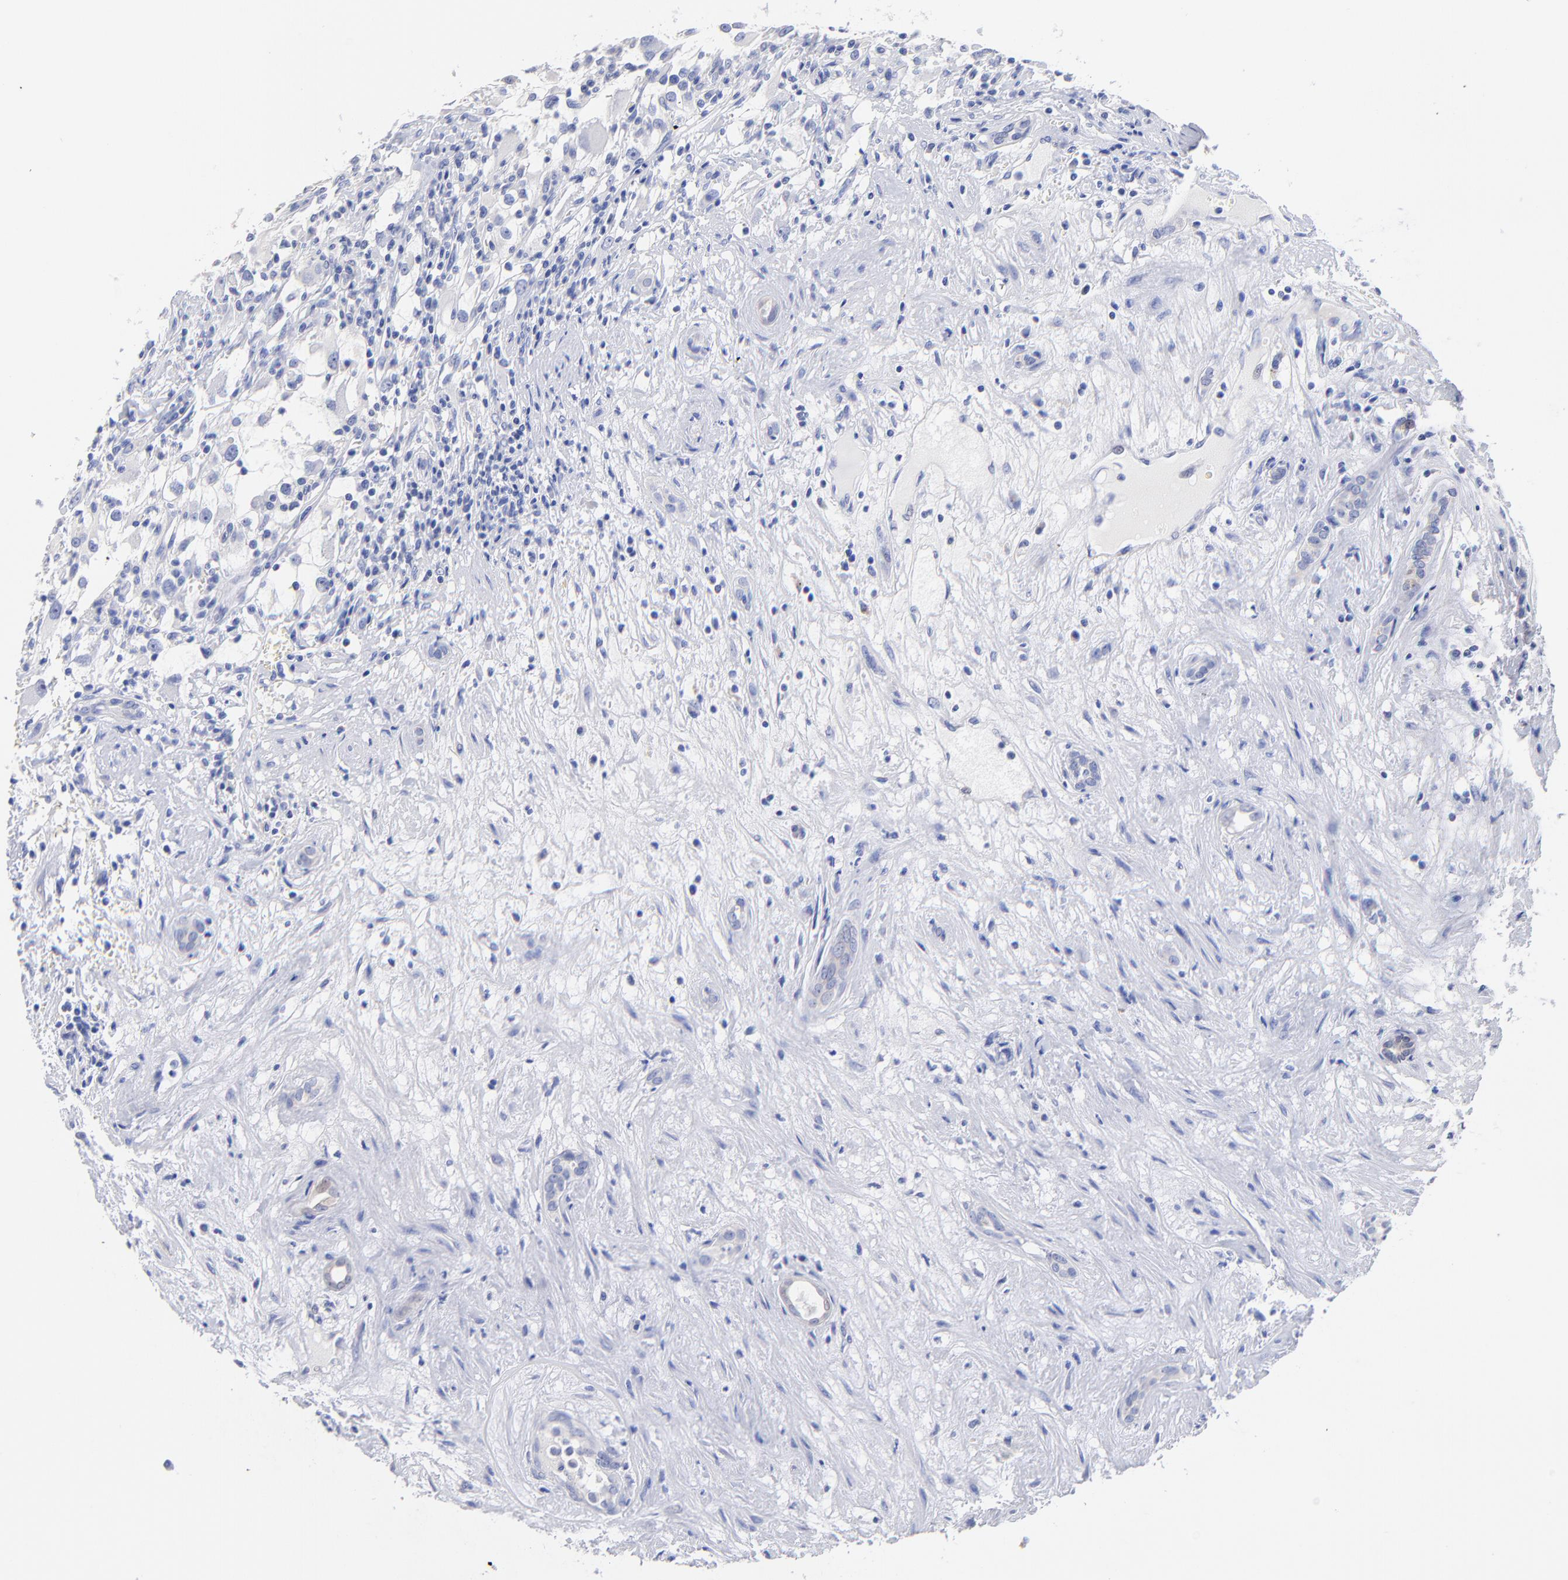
{"staining": {"intensity": "negative", "quantity": "none", "location": "none"}, "tissue": "renal cancer", "cell_type": "Tumor cells", "image_type": "cancer", "snomed": [{"axis": "morphology", "description": "Adenocarcinoma, NOS"}, {"axis": "topography", "description": "Kidney"}], "caption": "A high-resolution image shows IHC staining of renal cancer (adenocarcinoma), which shows no significant positivity in tumor cells. (DAB (3,3'-diaminobenzidine) IHC, high magnification).", "gene": "CFAP57", "patient": {"sex": "female", "age": 52}}